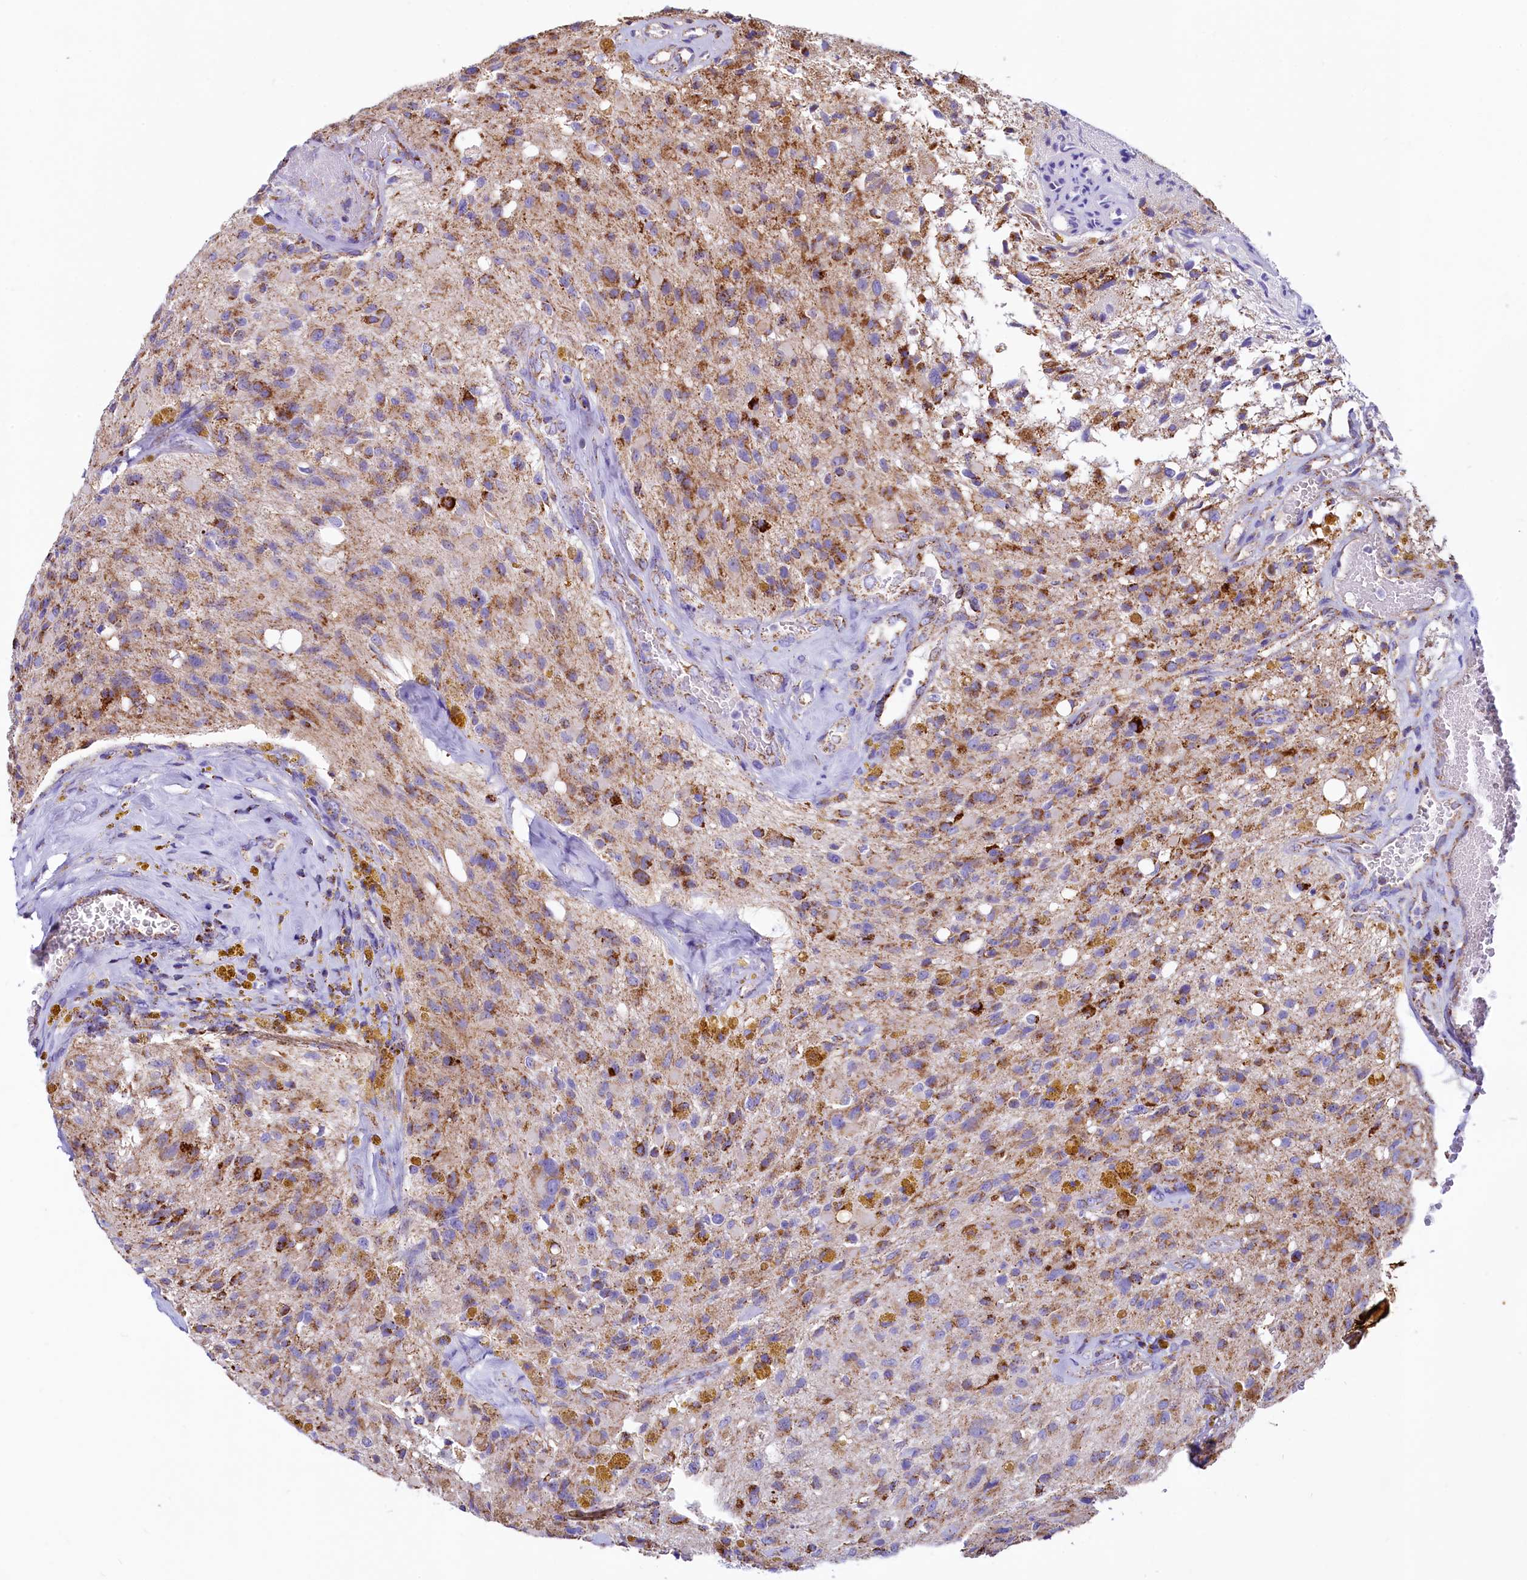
{"staining": {"intensity": "moderate", "quantity": "25%-75%", "location": "cytoplasmic/membranous"}, "tissue": "glioma", "cell_type": "Tumor cells", "image_type": "cancer", "snomed": [{"axis": "morphology", "description": "Glioma, malignant, High grade"}, {"axis": "topography", "description": "Brain"}], "caption": "Malignant high-grade glioma stained with DAB IHC displays medium levels of moderate cytoplasmic/membranous staining in about 25%-75% of tumor cells.", "gene": "IDH3A", "patient": {"sex": "male", "age": 69}}